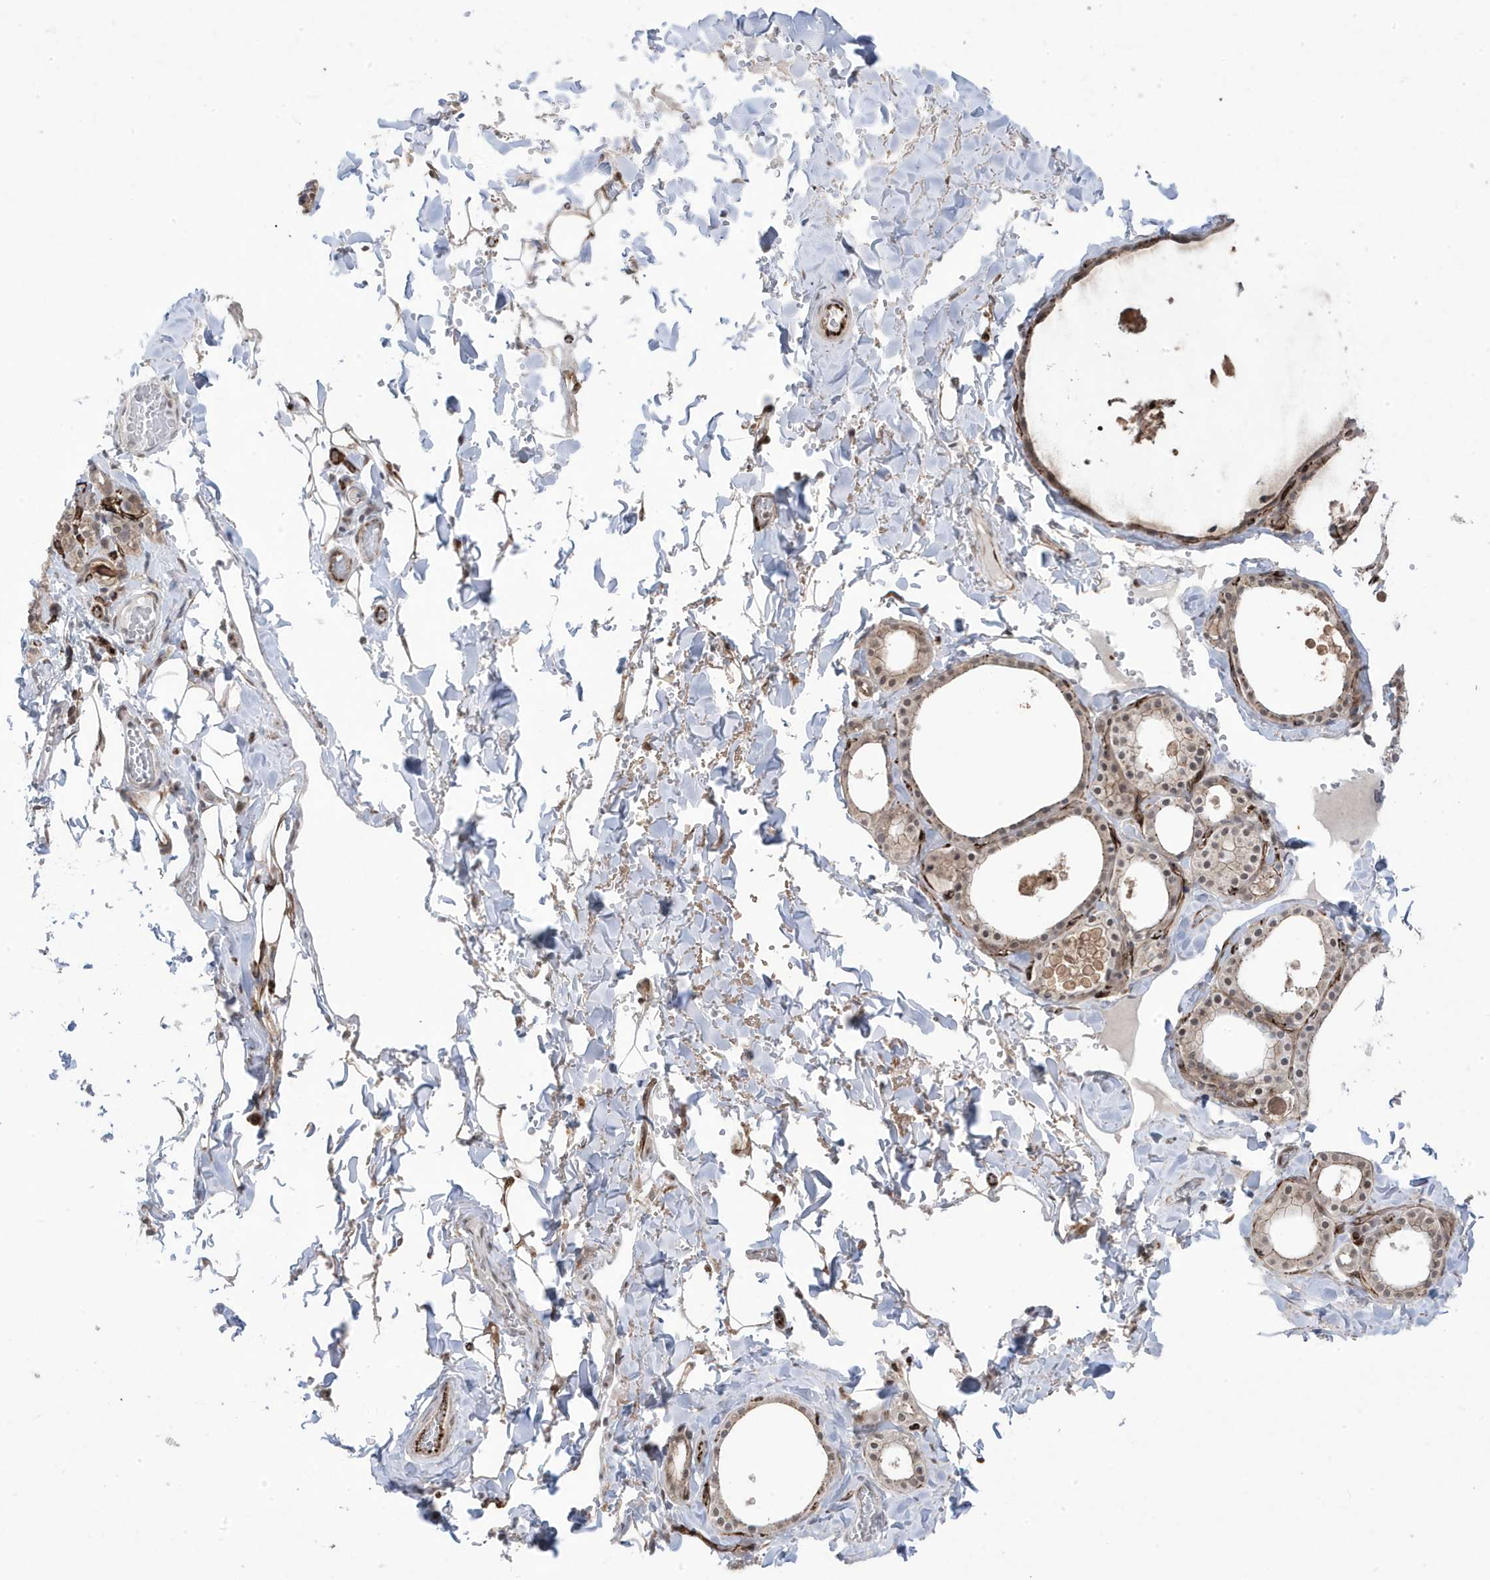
{"staining": {"intensity": "weak", "quantity": ">75%", "location": "cytoplasmic/membranous,nuclear"}, "tissue": "thyroid gland", "cell_type": "Glandular cells", "image_type": "normal", "snomed": [{"axis": "morphology", "description": "Normal tissue, NOS"}, {"axis": "topography", "description": "Thyroid gland"}], "caption": "Immunohistochemical staining of normal human thyroid gland reveals weak cytoplasmic/membranous,nuclear protein expression in about >75% of glandular cells.", "gene": "ADAMTSL3", "patient": {"sex": "male", "age": 56}}